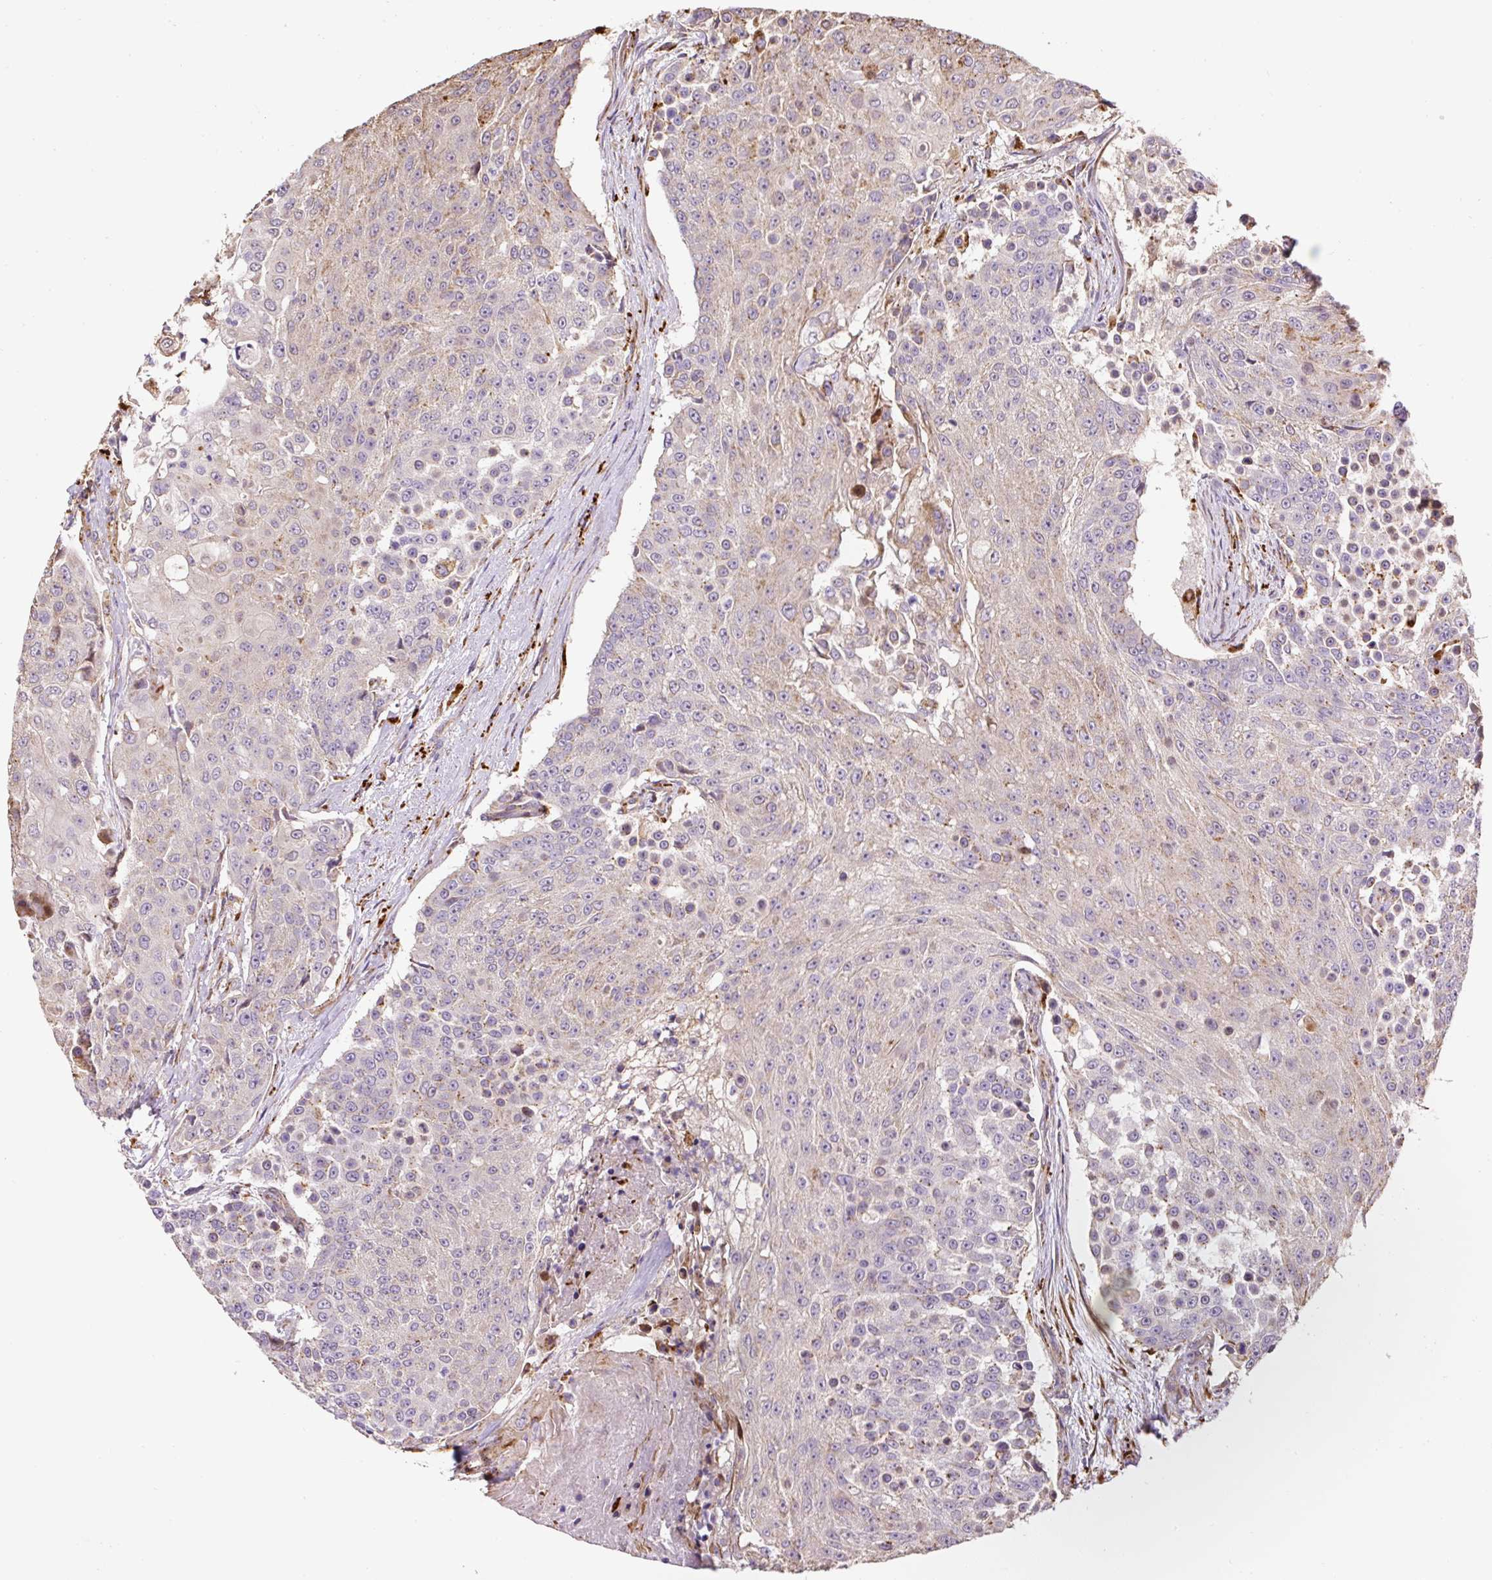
{"staining": {"intensity": "negative", "quantity": "none", "location": "none"}, "tissue": "urothelial cancer", "cell_type": "Tumor cells", "image_type": "cancer", "snomed": [{"axis": "morphology", "description": "Urothelial carcinoma, High grade"}, {"axis": "topography", "description": "Urinary bladder"}], "caption": "An immunohistochemistry (IHC) image of urothelial carcinoma (high-grade) is shown. There is no staining in tumor cells of urothelial carcinoma (high-grade).", "gene": "RNF170", "patient": {"sex": "female", "age": 63}}